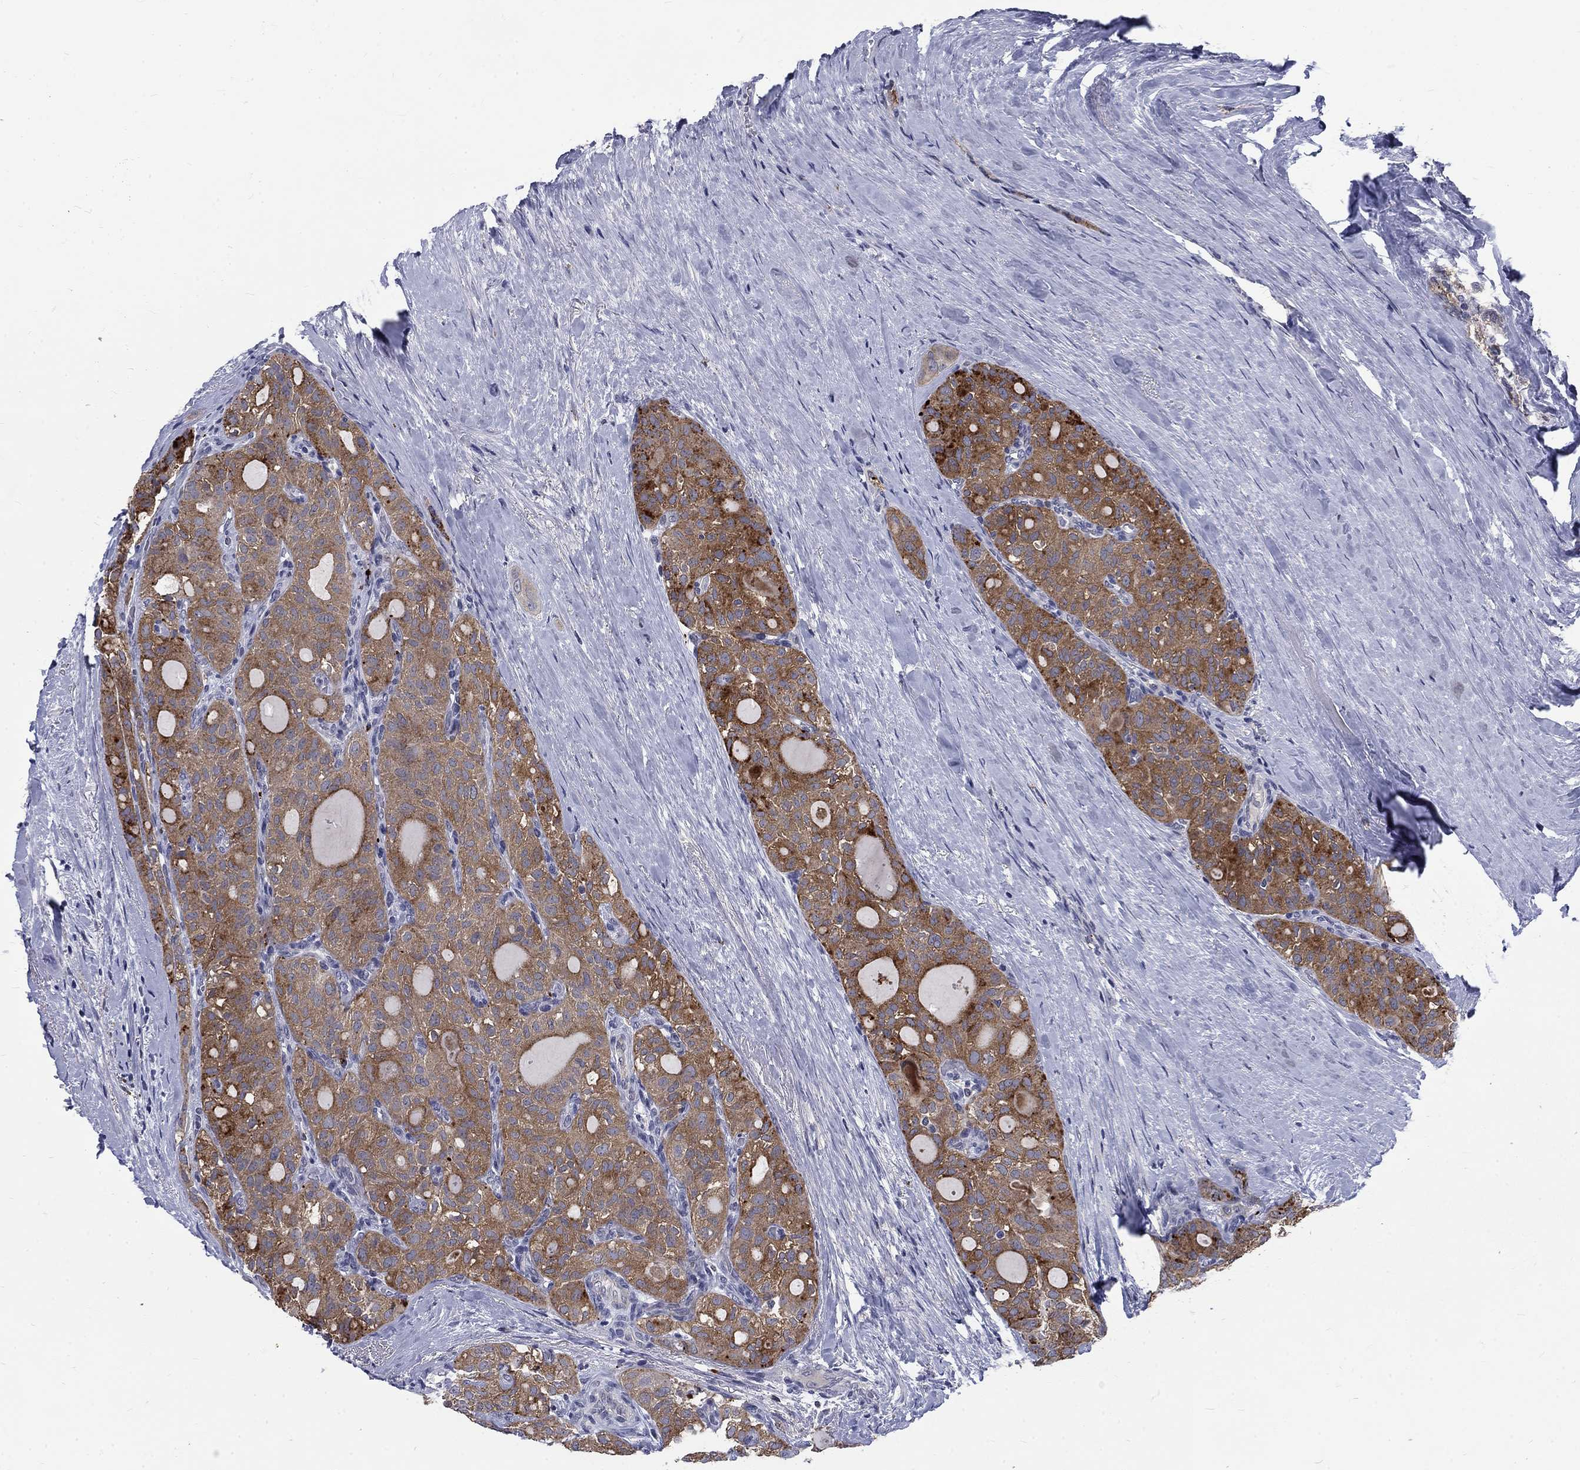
{"staining": {"intensity": "strong", "quantity": "<25%", "location": "cytoplasmic/membranous"}, "tissue": "thyroid cancer", "cell_type": "Tumor cells", "image_type": "cancer", "snomed": [{"axis": "morphology", "description": "Follicular adenoma carcinoma, NOS"}, {"axis": "topography", "description": "Thyroid gland"}], "caption": "The histopathology image displays a brown stain indicating the presence of a protein in the cytoplasmic/membranous of tumor cells in thyroid cancer (follicular adenoma carcinoma).", "gene": "PHKA1", "patient": {"sex": "male", "age": 75}}